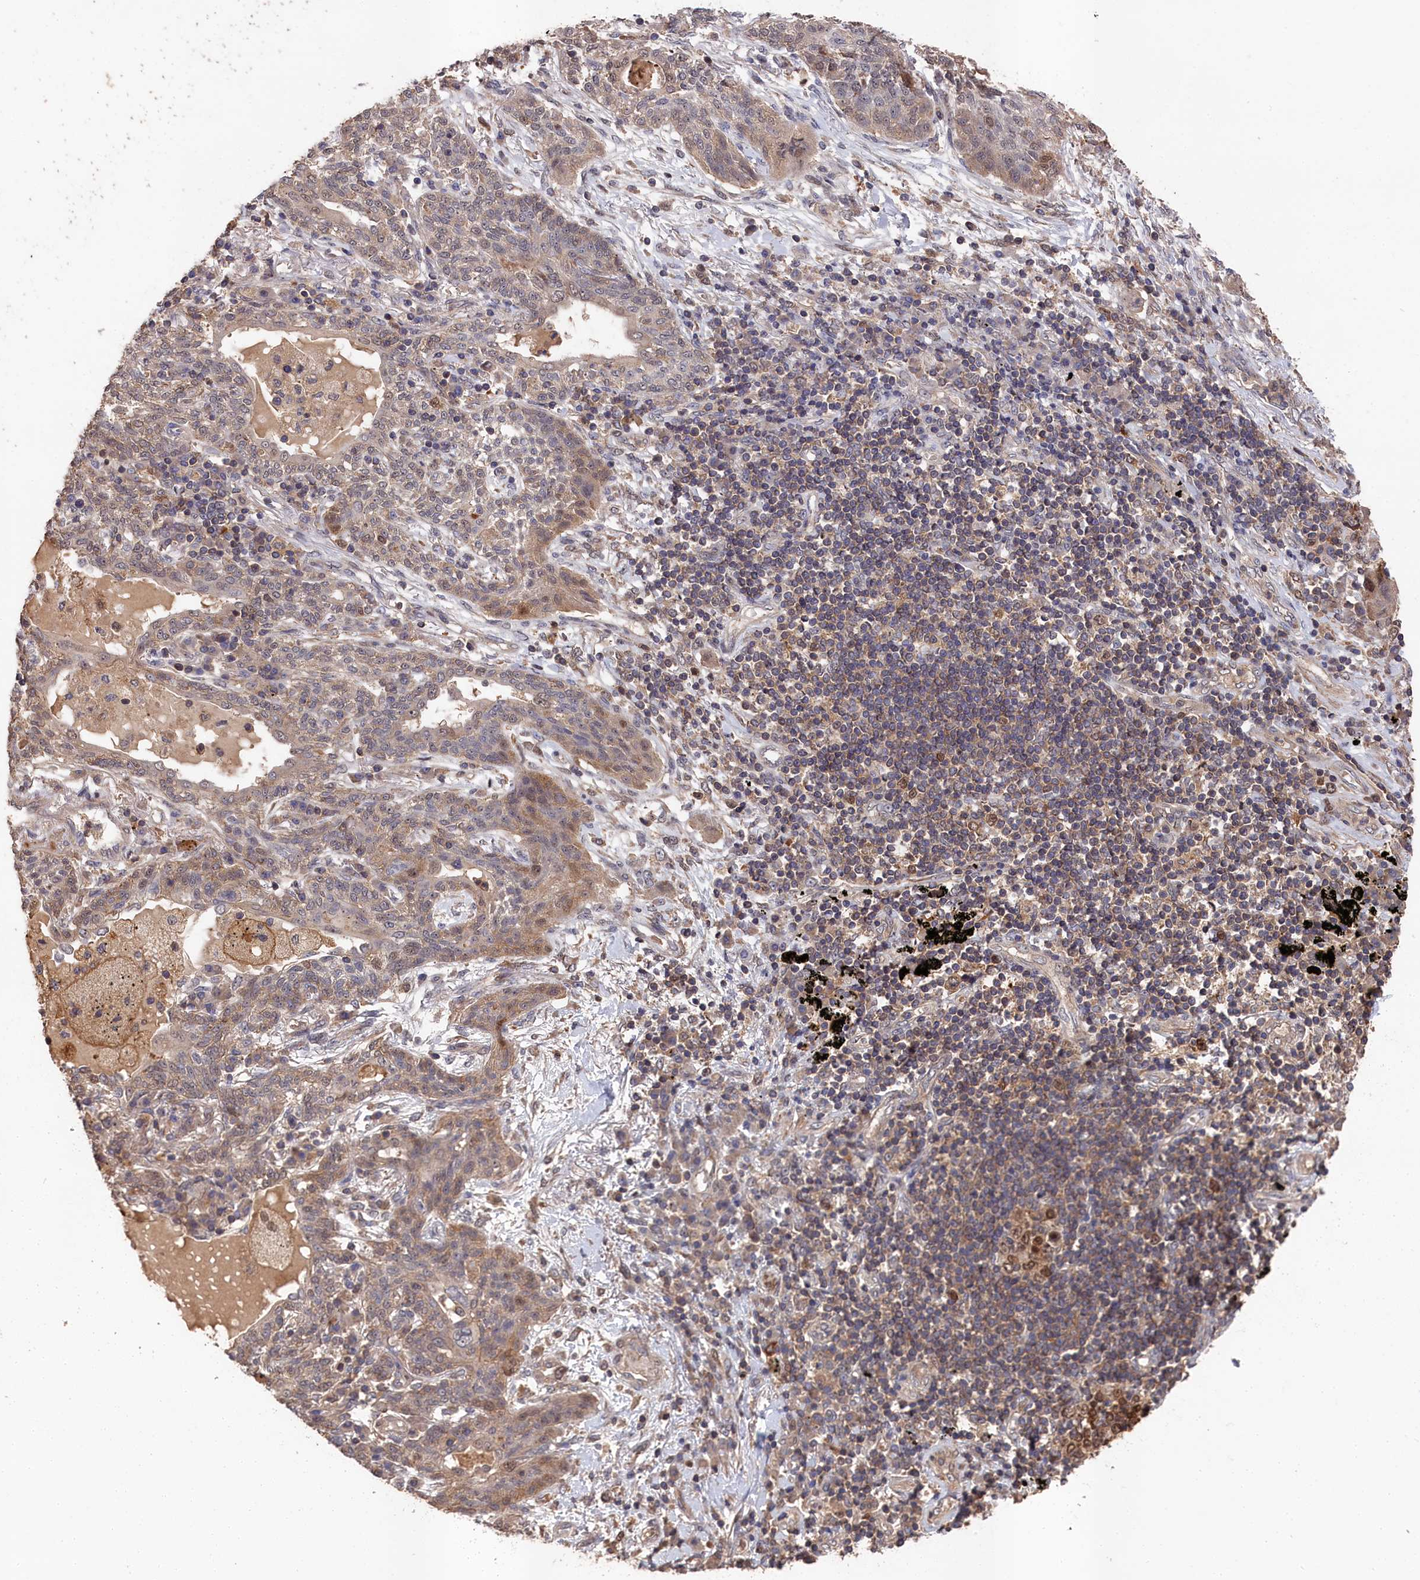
{"staining": {"intensity": "weak", "quantity": "25%-75%", "location": "cytoplasmic/membranous"}, "tissue": "lung cancer", "cell_type": "Tumor cells", "image_type": "cancer", "snomed": [{"axis": "morphology", "description": "Squamous cell carcinoma, NOS"}, {"axis": "topography", "description": "Lung"}], "caption": "IHC (DAB) staining of lung cancer (squamous cell carcinoma) demonstrates weak cytoplasmic/membranous protein staining in approximately 25%-75% of tumor cells. (Stains: DAB in brown, nuclei in blue, Microscopy: brightfield microscopy at high magnification).", "gene": "RMI2", "patient": {"sex": "female", "age": 70}}